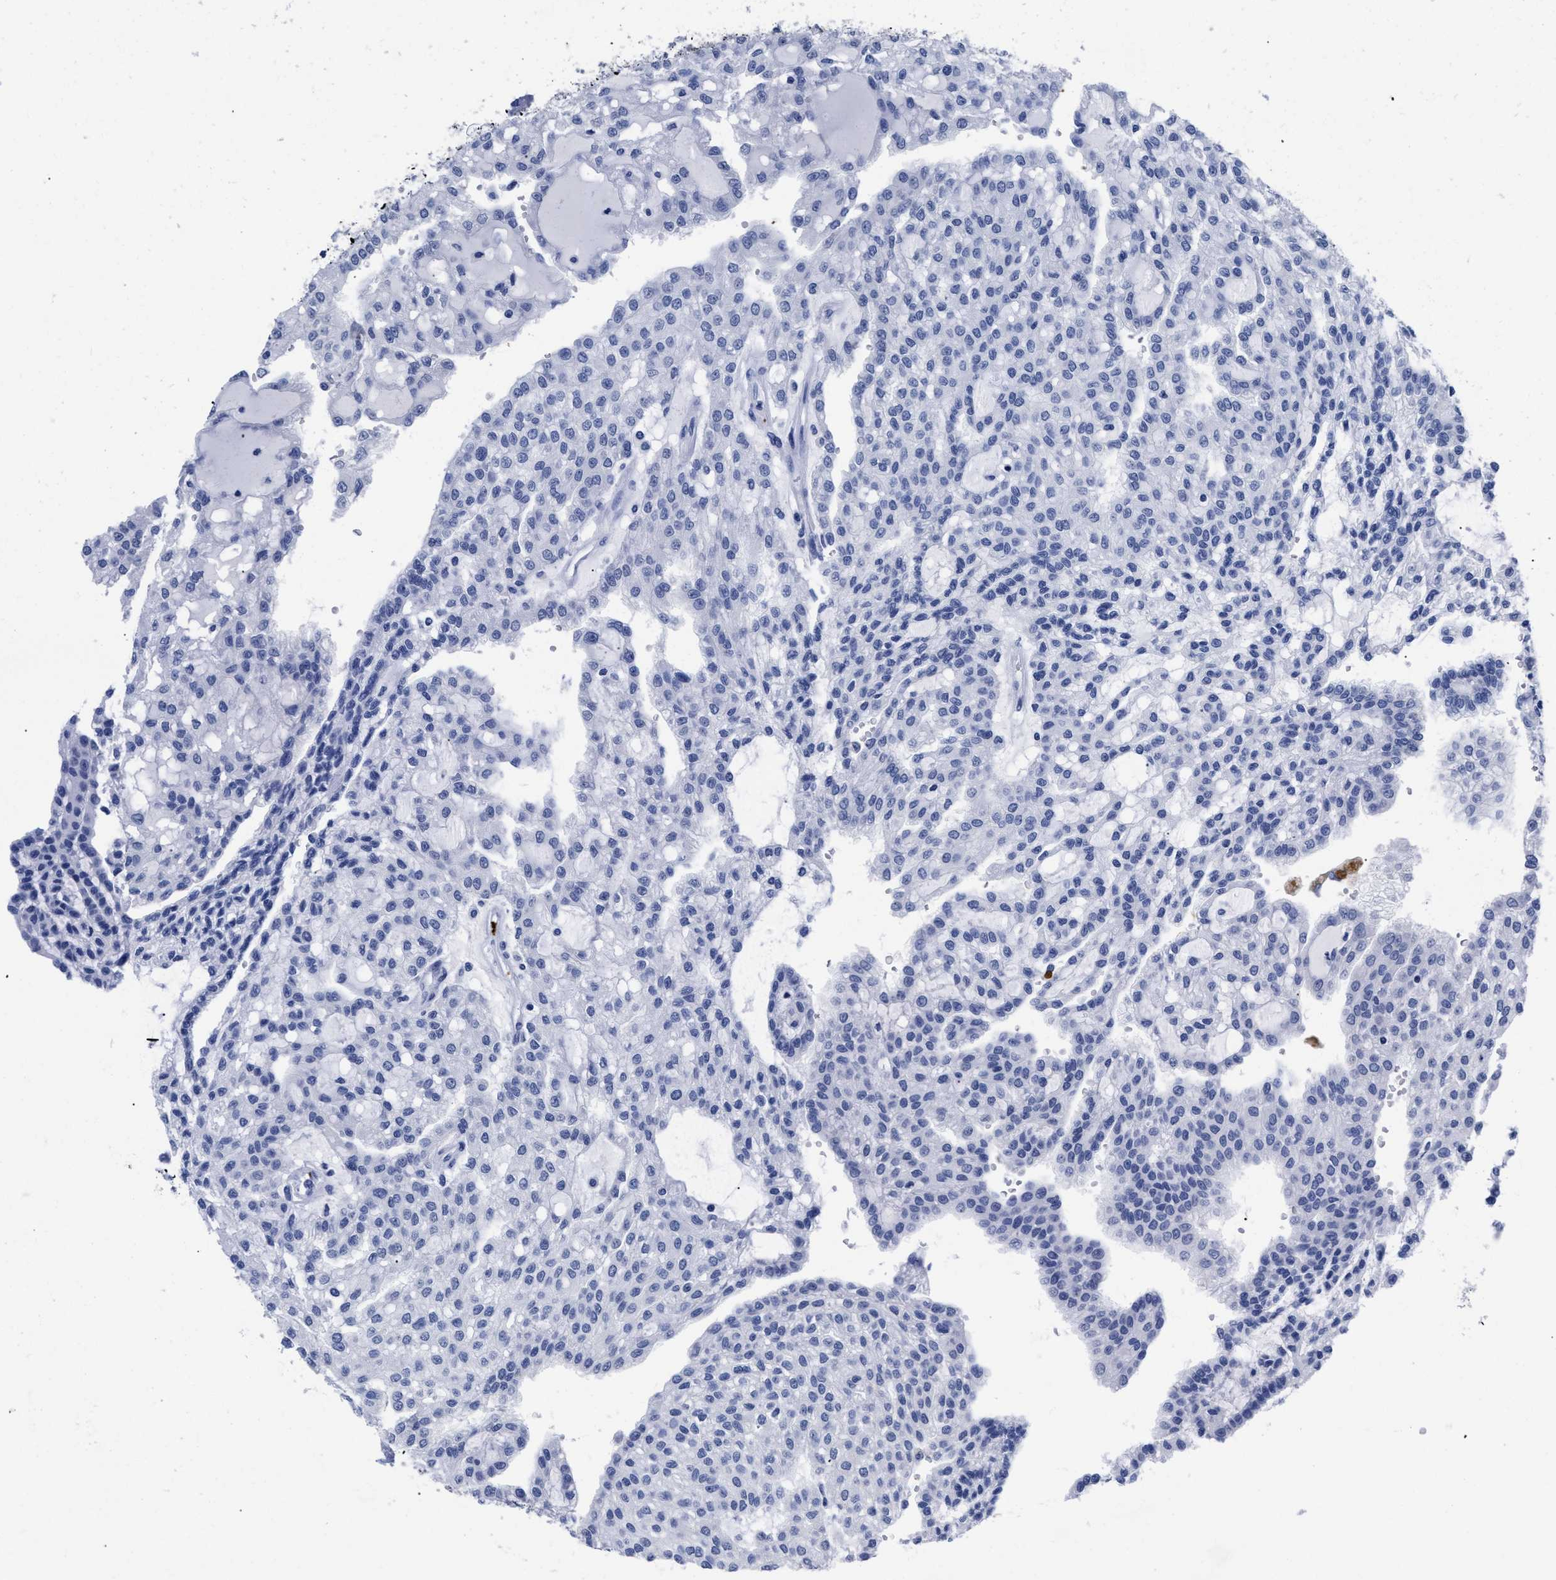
{"staining": {"intensity": "negative", "quantity": "none", "location": "none"}, "tissue": "renal cancer", "cell_type": "Tumor cells", "image_type": "cancer", "snomed": [{"axis": "morphology", "description": "Adenocarcinoma, NOS"}, {"axis": "topography", "description": "Kidney"}], "caption": "This is a micrograph of immunohistochemistry (IHC) staining of renal cancer, which shows no positivity in tumor cells.", "gene": "TREML1", "patient": {"sex": "male", "age": 63}}